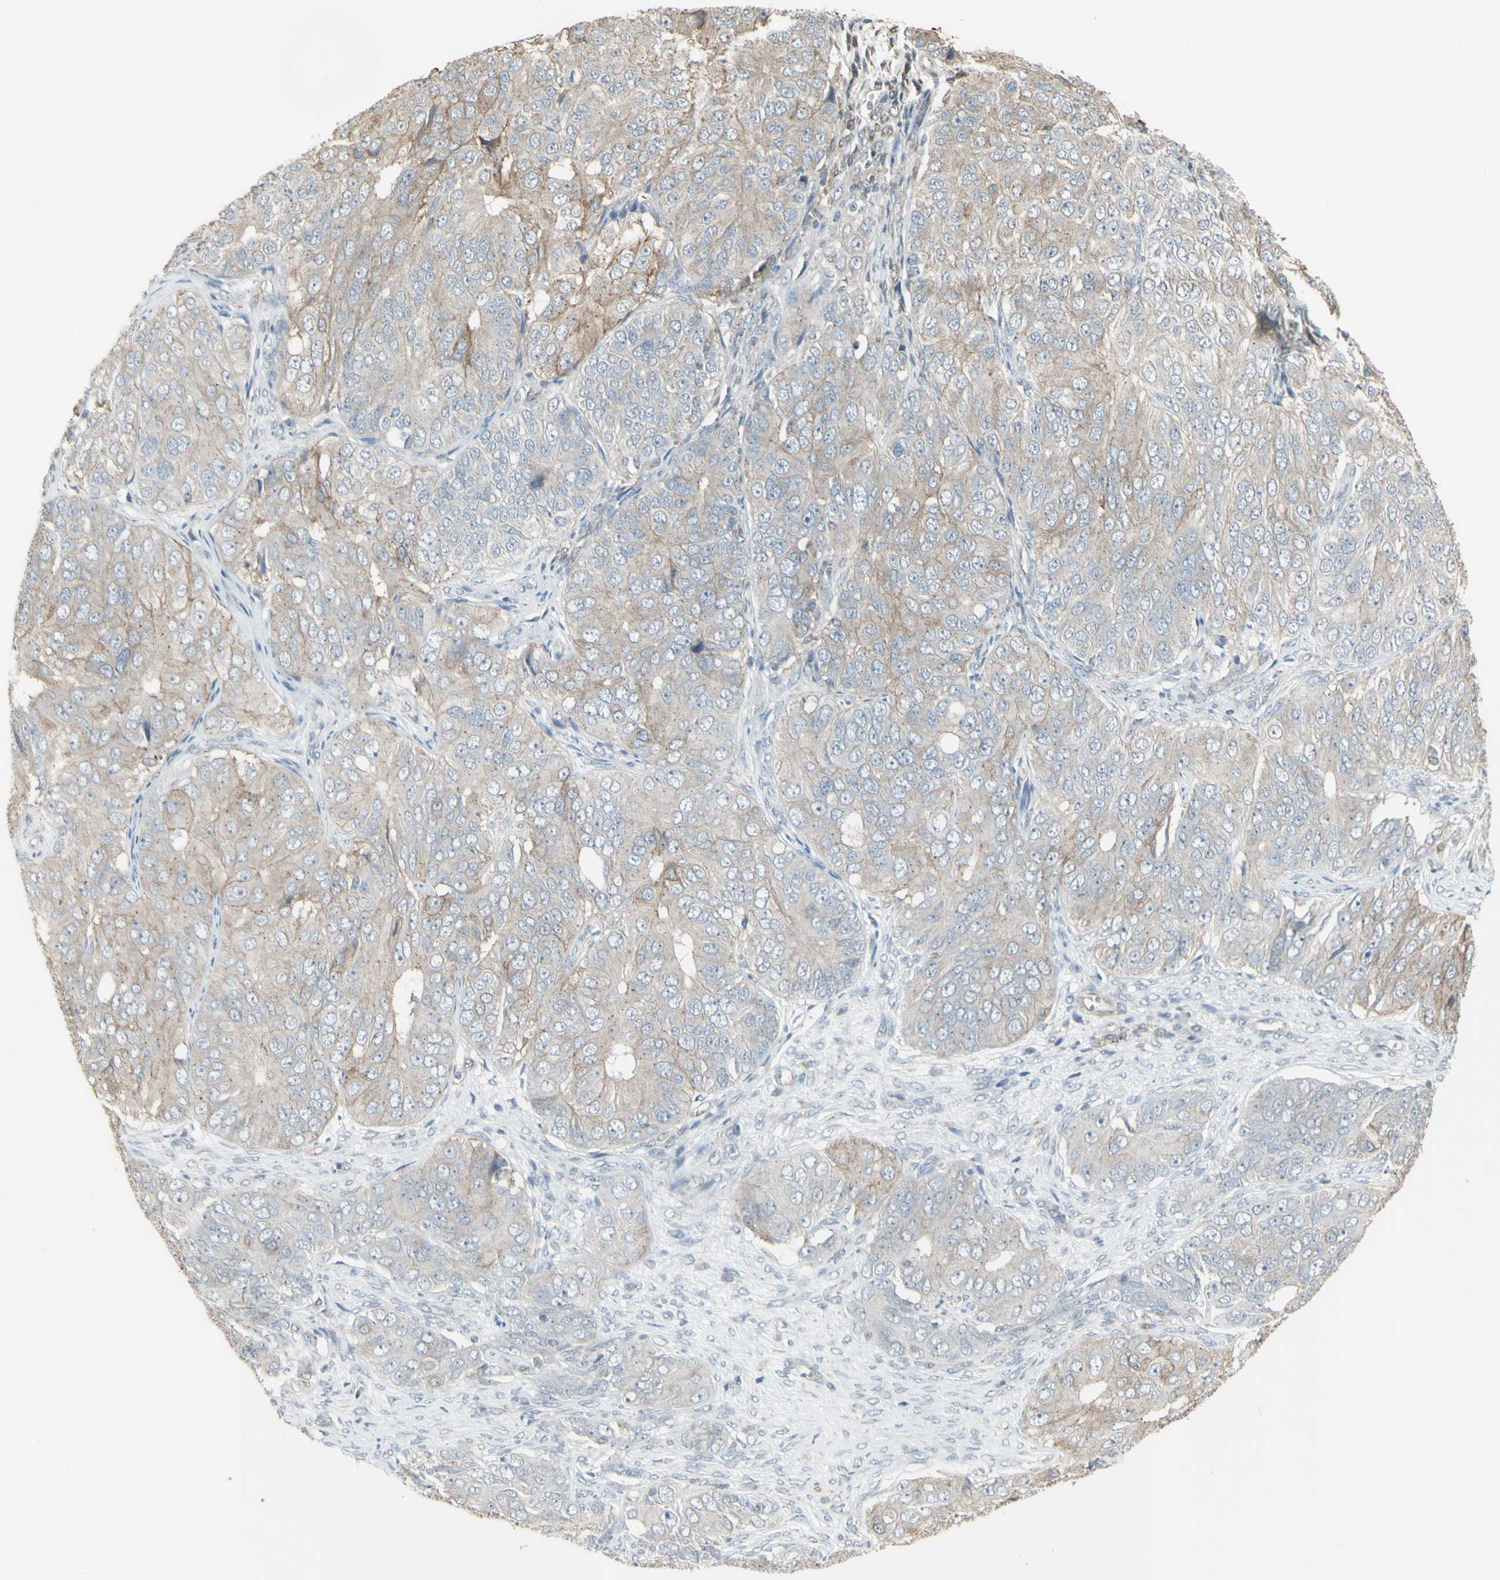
{"staining": {"intensity": "weak", "quantity": "25%-75%", "location": "cytoplasmic/membranous"}, "tissue": "ovarian cancer", "cell_type": "Tumor cells", "image_type": "cancer", "snomed": [{"axis": "morphology", "description": "Carcinoma, endometroid"}, {"axis": "topography", "description": "Ovary"}], "caption": "Endometroid carcinoma (ovarian) tissue exhibits weak cytoplasmic/membranous positivity in about 25%-75% of tumor cells, visualized by immunohistochemistry.", "gene": "FXYD3", "patient": {"sex": "female", "age": 51}}